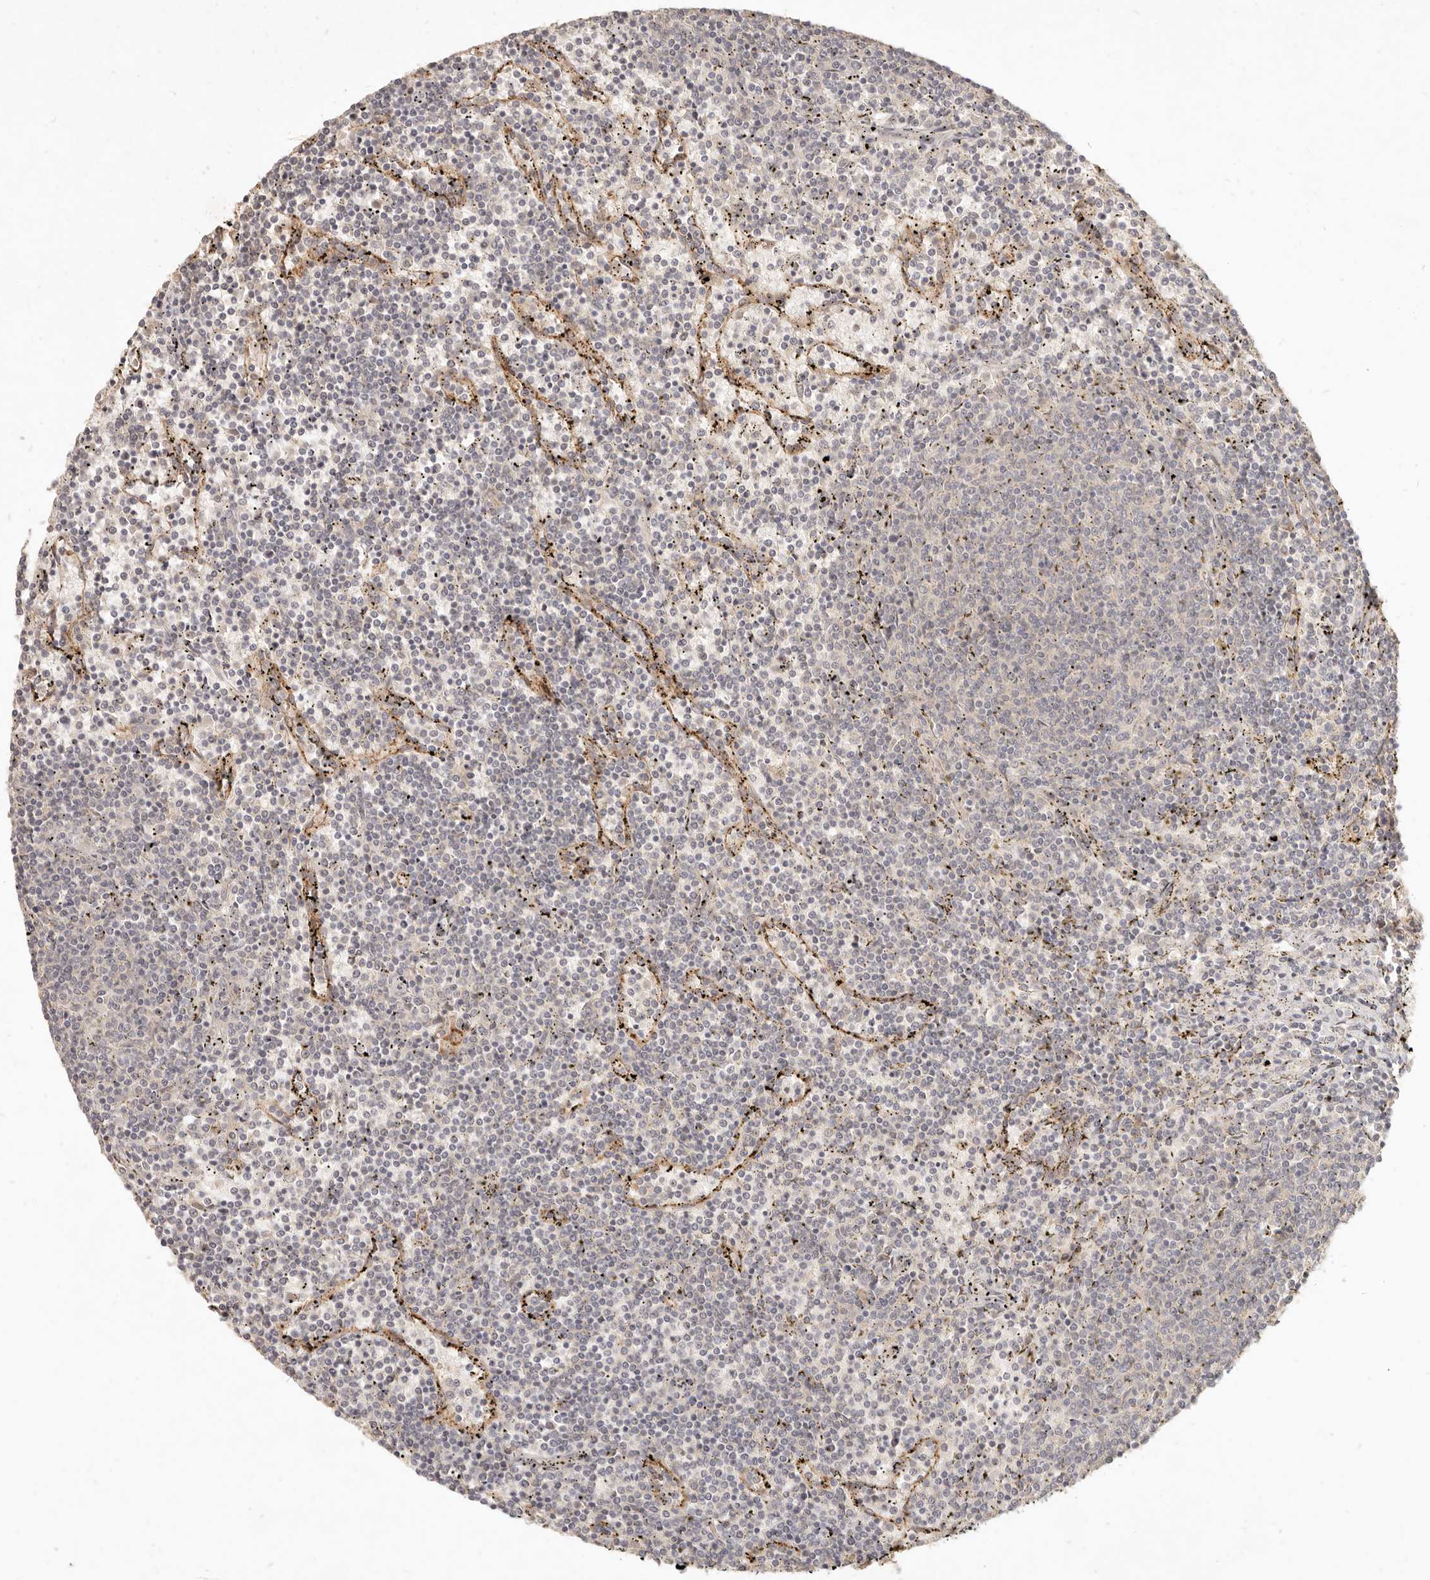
{"staining": {"intensity": "negative", "quantity": "none", "location": "none"}, "tissue": "lymphoma", "cell_type": "Tumor cells", "image_type": "cancer", "snomed": [{"axis": "morphology", "description": "Malignant lymphoma, non-Hodgkin's type, Low grade"}, {"axis": "topography", "description": "Spleen"}], "caption": "There is no significant expression in tumor cells of malignant lymphoma, non-Hodgkin's type (low-grade).", "gene": "UBXN11", "patient": {"sex": "female", "age": 50}}